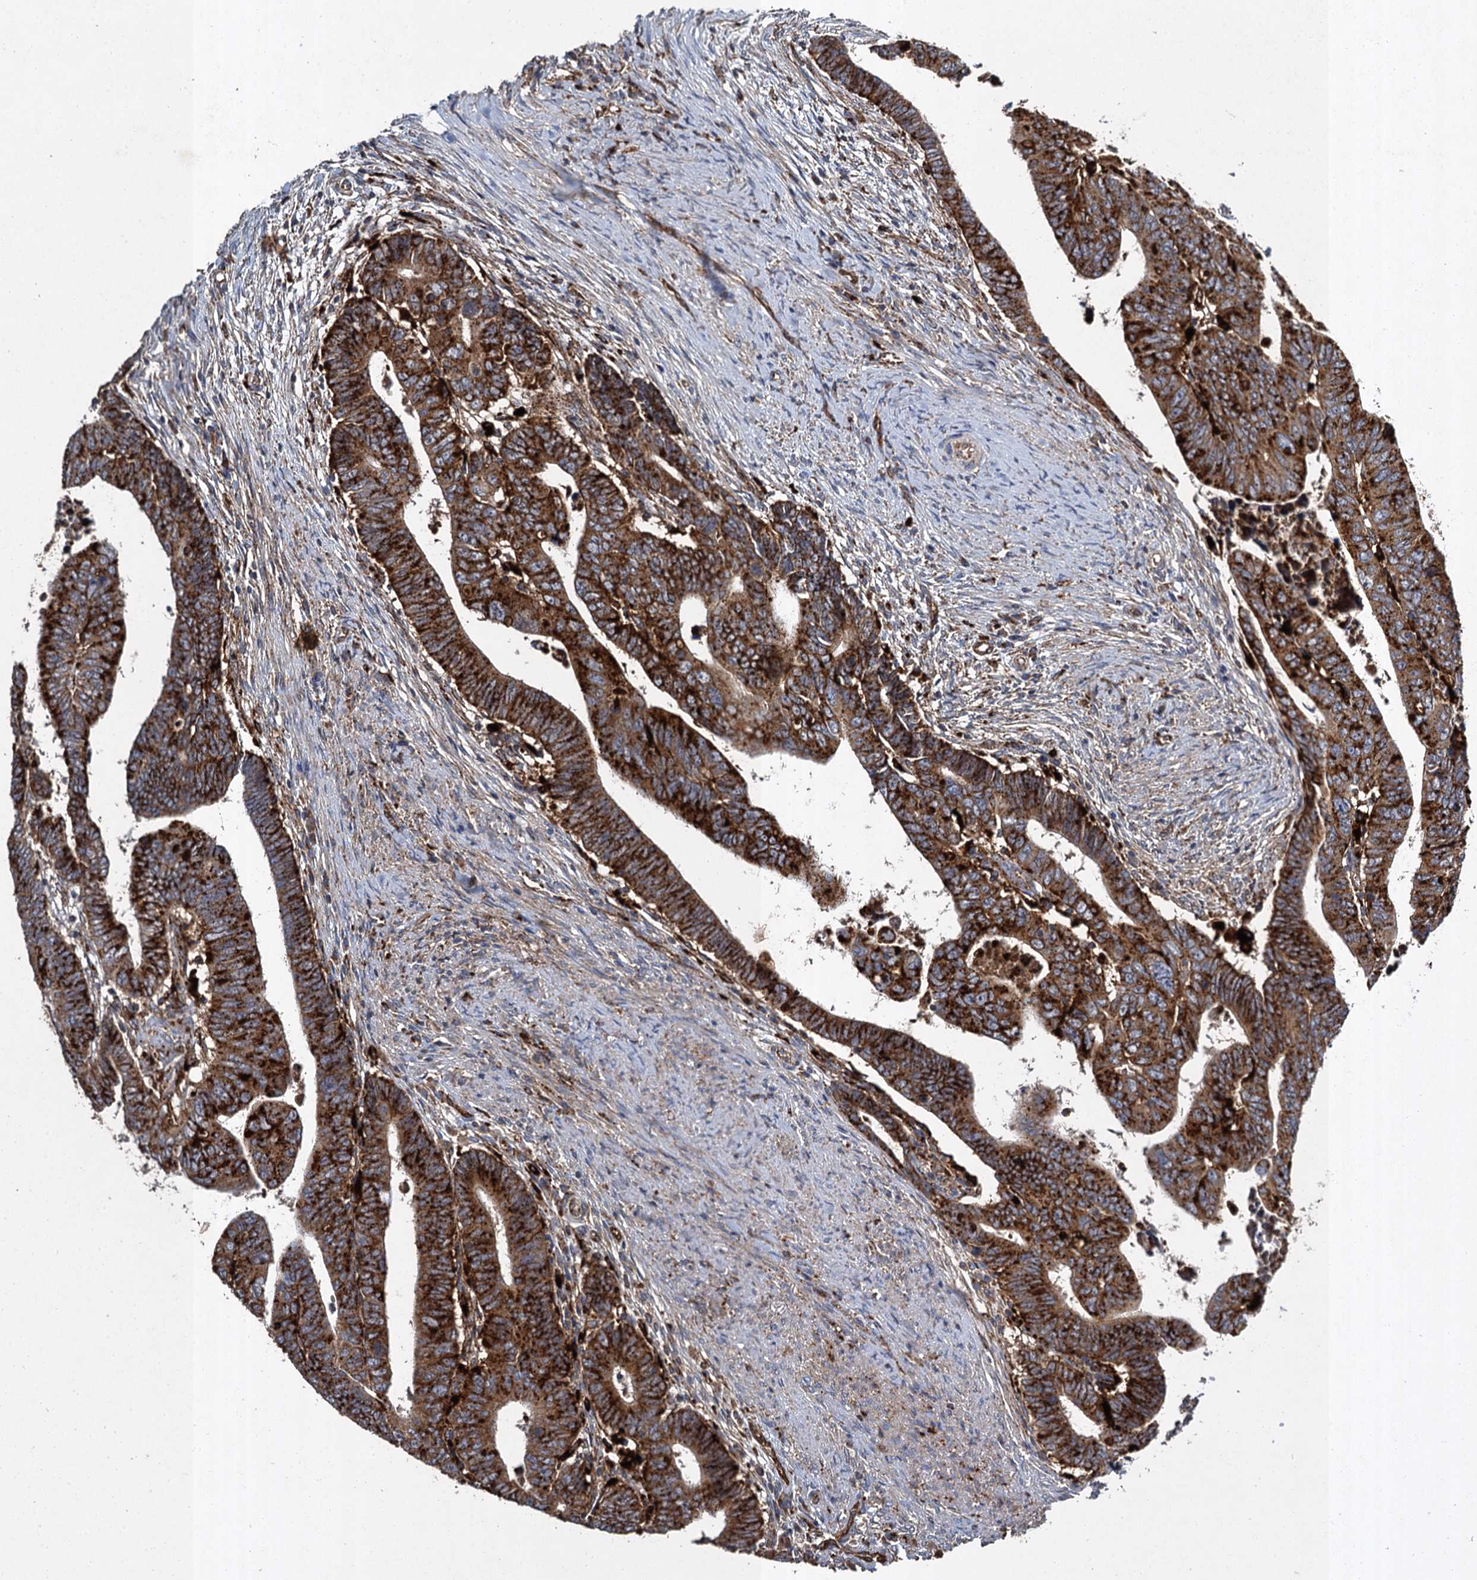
{"staining": {"intensity": "strong", "quantity": ">75%", "location": "cytoplasmic/membranous"}, "tissue": "colorectal cancer", "cell_type": "Tumor cells", "image_type": "cancer", "snomed": [{"axis": "morphology", "description": "Normal tissue, NOS"}, {"axis": "morphology", "description": "Adenocarcinoma, NOS"}, {"axis": "topography", "description": "Rectum"}], "caption": "Protein expression by immunohistochemistry shows strong cytoplasmic/membranous staining in approximately >75% of tumor cells in colorectal adenocarcinoma.", "gene": "GBA1", "patient": {"sex": "female", "age": 65}}